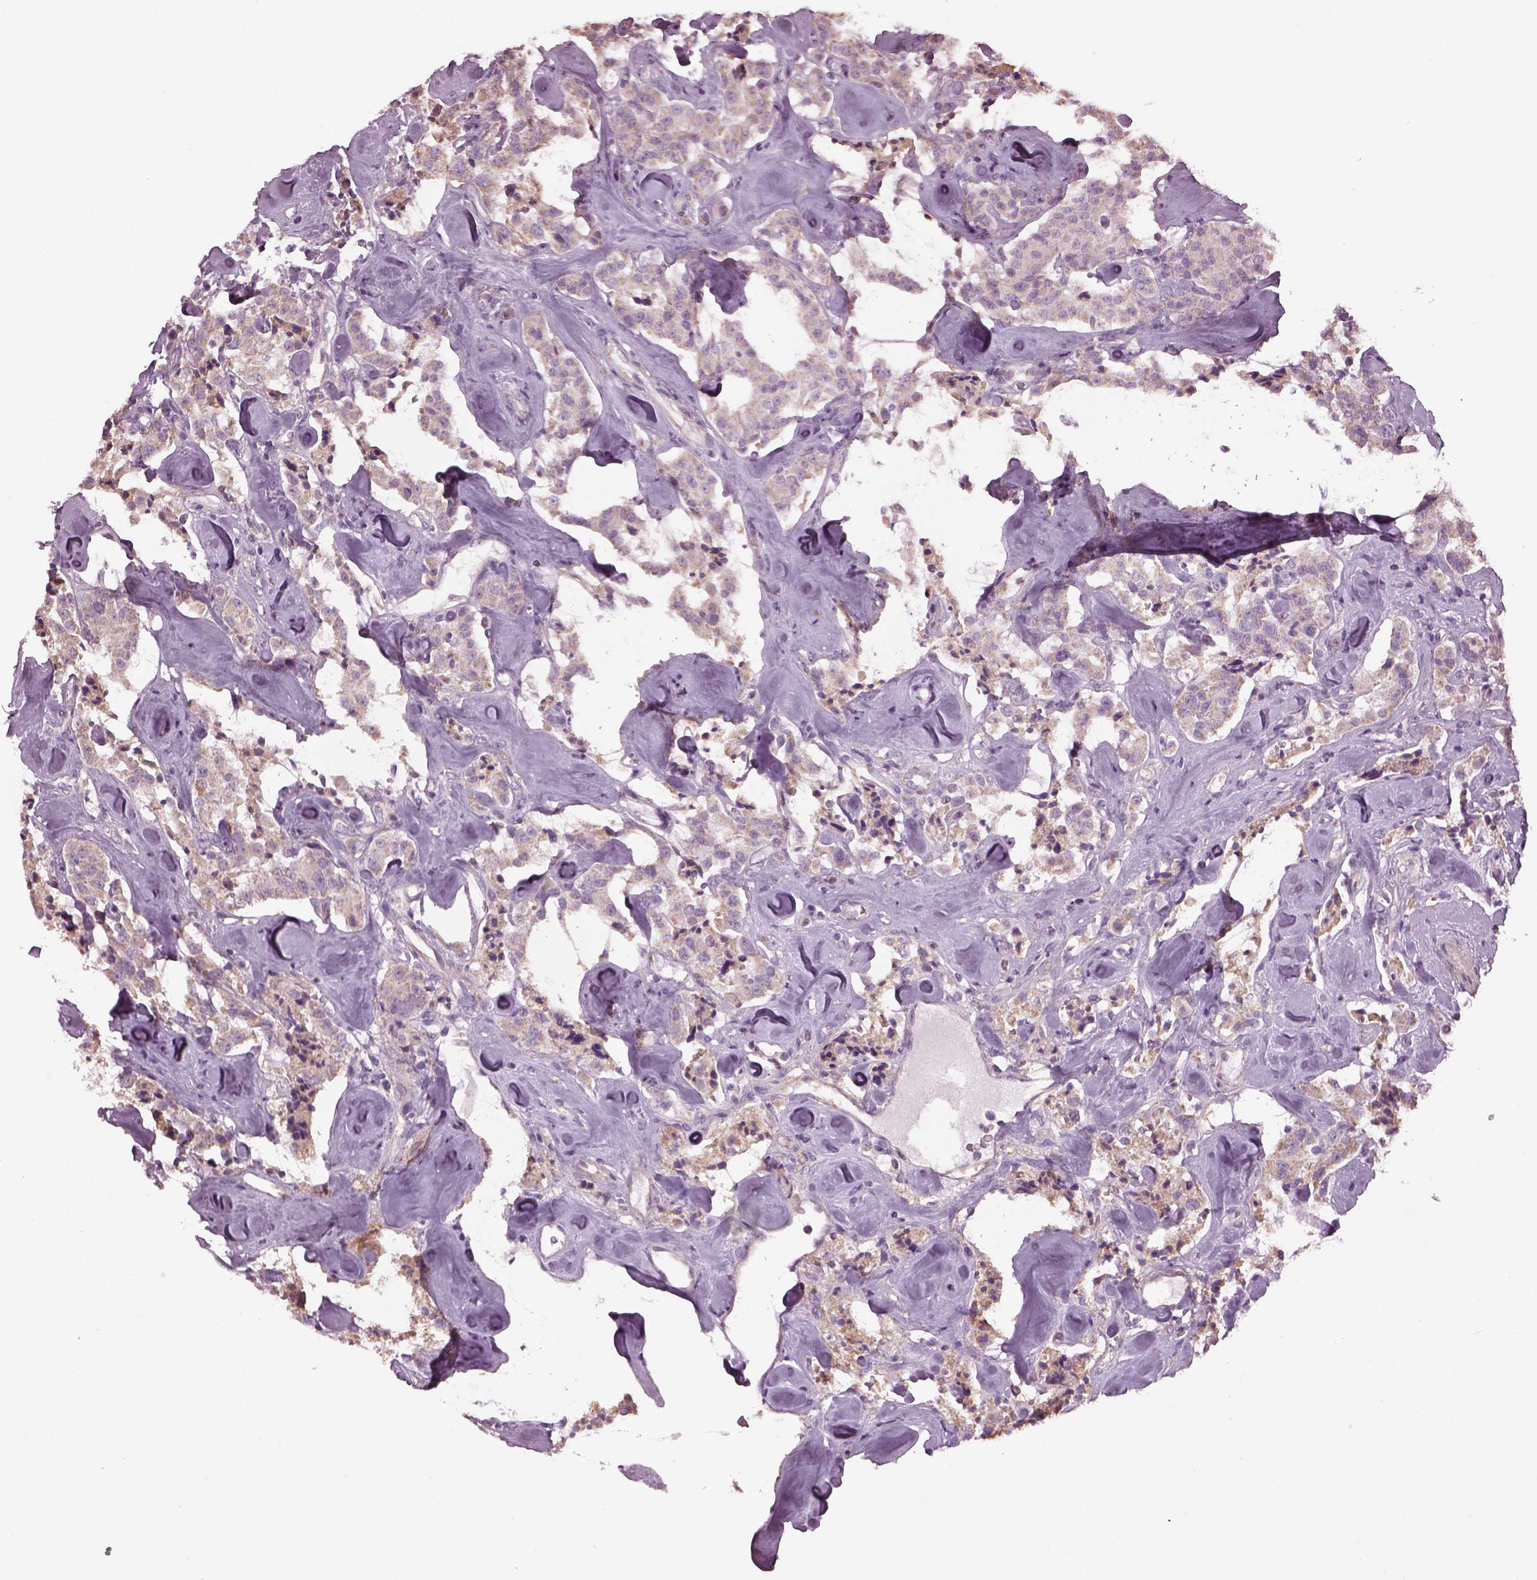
{"staining": {"intensity": "weak", "quantity": "<25%", "location": "cytoplasmic/membranous"}, "tissue": "carcinoid", "cell_type": "Tumor cells", "image_type": "cancer", "snomed": [{"axis": "morphology", "description": "Carcinoid, malignant, NOS"}, {"axis": "topography", "description": "Pancreas"}], "caption": "Immunohistochemical staining of carcinoid (malignant) reveals no significant positivity in tumor cells. The staining is performed using DAB brown chromogen with nuclei counter-stained in using hematoxylin.", "gene": "SPATA7", "patient": {"sex": "male", "age": 41}}